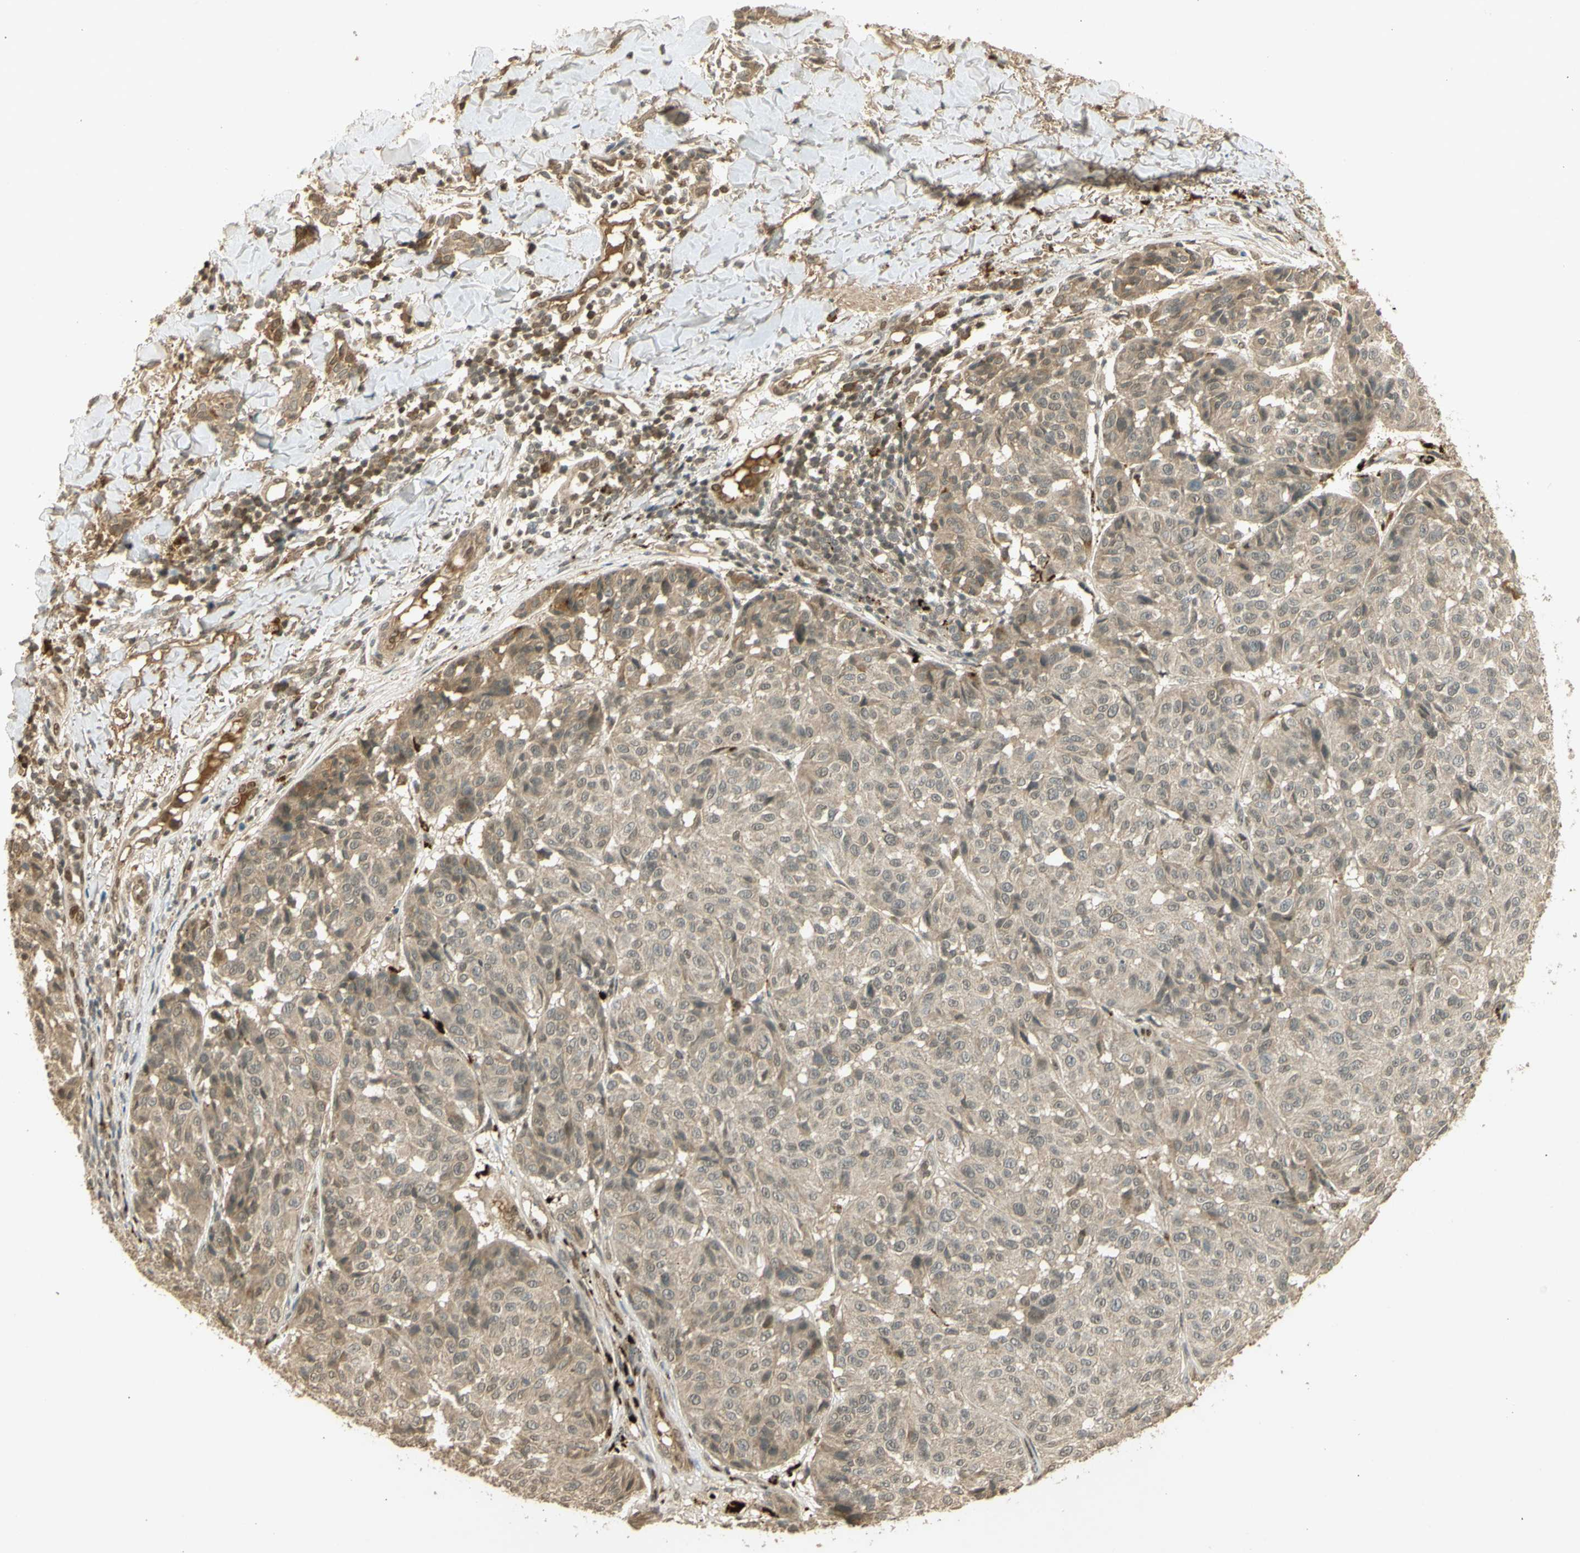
{"staining": {"intensity": "weak", "quantity": "<25%", "location": "cytoplasmic/membranous"}, "tissue": "melanoma", "cell_type": "Tumor cells", "image_type": "cancer", "snomed": [{"axis": "morphology", "description": "Malignant melanoma, NOS"}, {"axis": "topography", "description": "Skin"}], "caption": "DAB immunohistochemical staining of human melanoma reveals no significant positivity in tumor cells.", "gene": "GMEB2", "patient": {"sex": "female", "age": 46}}